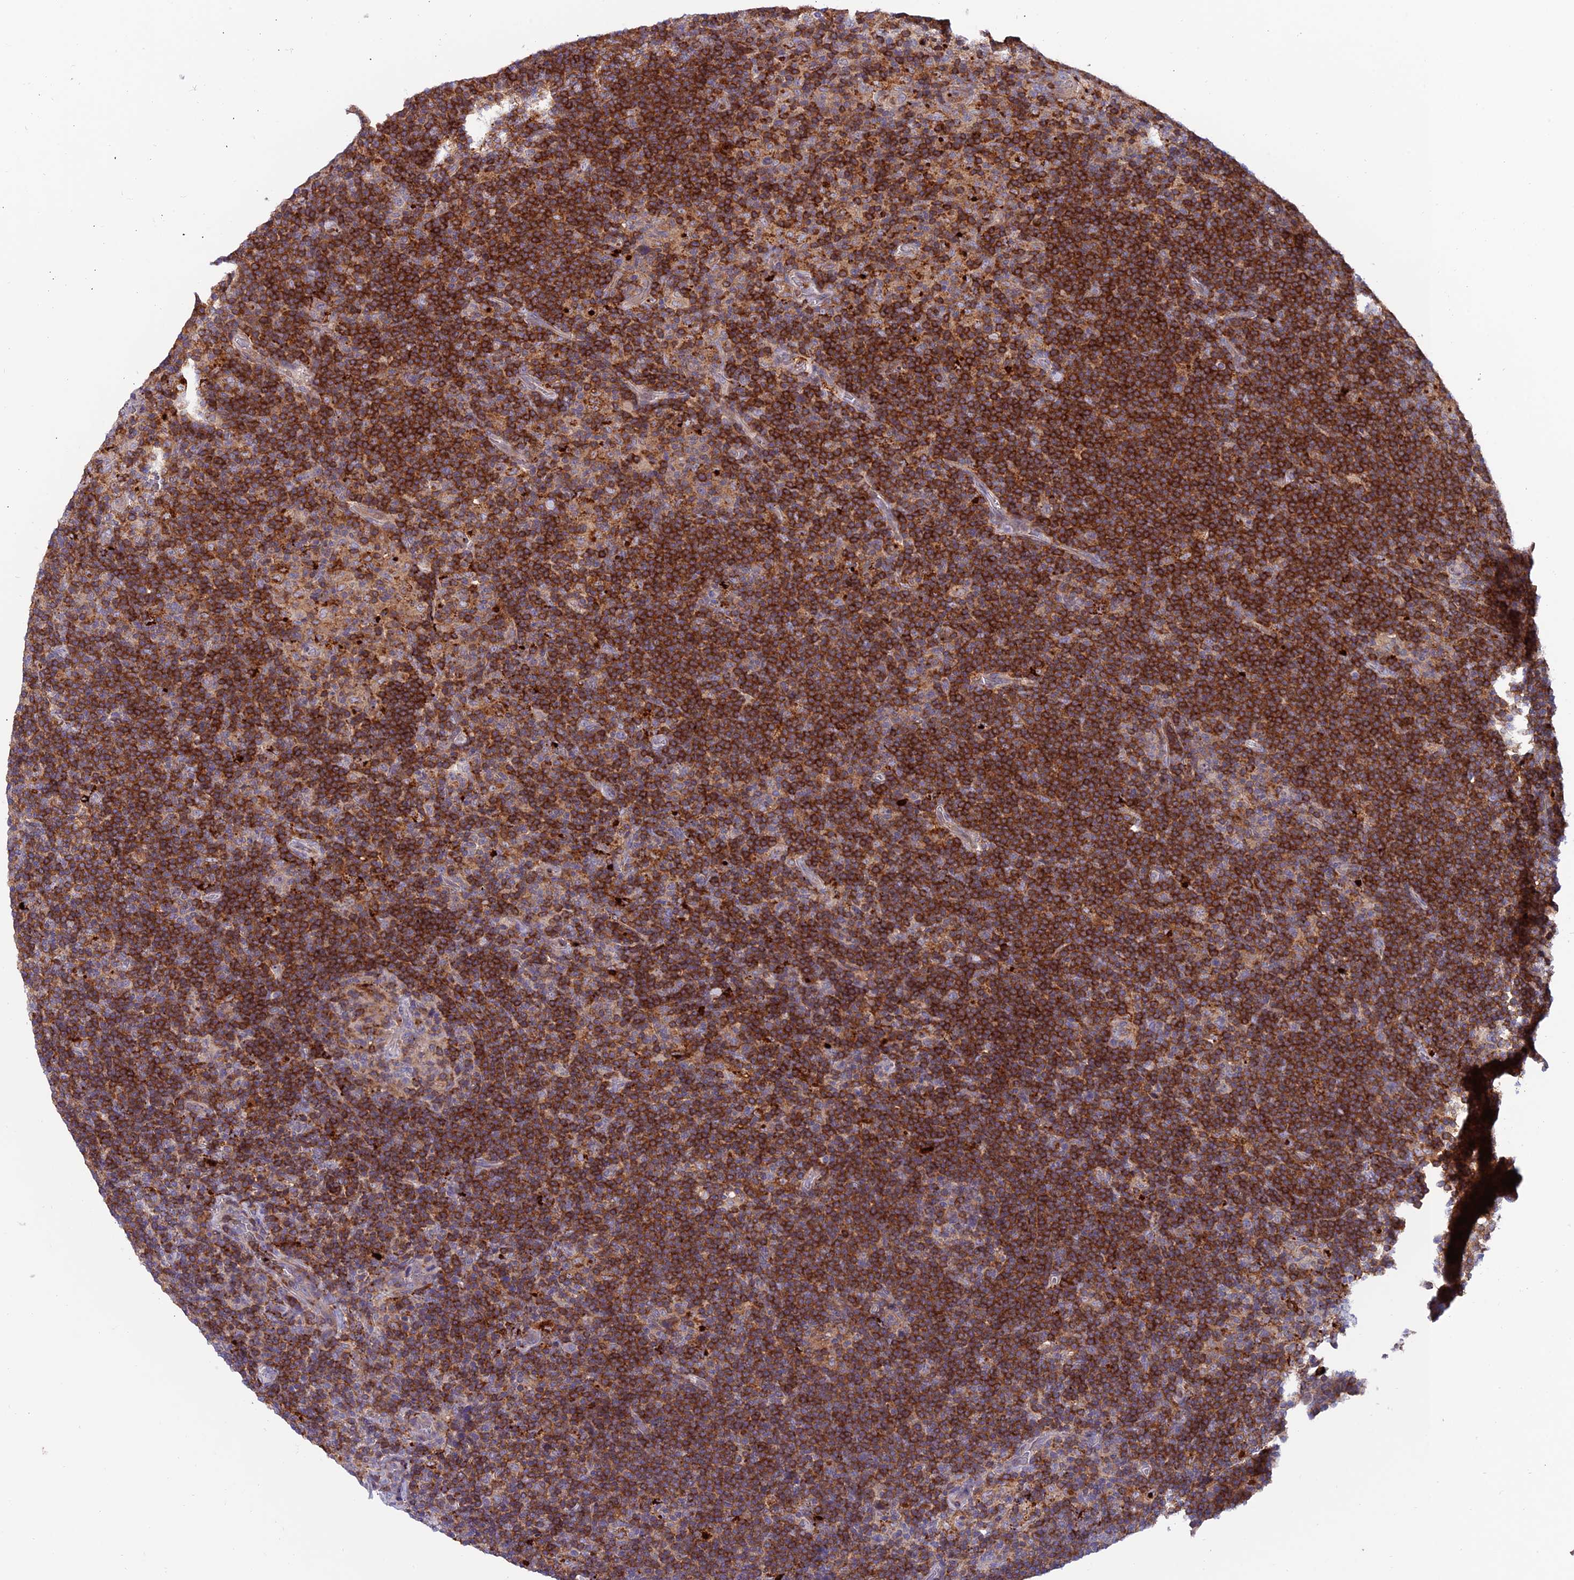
{"staining": {"intensity": "negative", "quantity": "none", "location": "none"}, "tissue": "lymphoma", "cell_type": "Tumor cells", "image_type": "cancer", "snomed": [{"axis": "morphology", "description": "Hodgkin's disease, NOS"}, {"axis": "topography", "description": "Lymph node"}], "caption": "A high-resolution image shows immunohistochemistry (IHC) staining of Hodgkin's disease, which shows no significant positivity in tumor cells. The staining was performed using DAB to visualize the protein expression in brown, while the nuclei were stained in blue with hematoxylin (Magnification: 20x).", "gene": "ARHGEF18", "patient": {"sex": "female", "age": 57}}